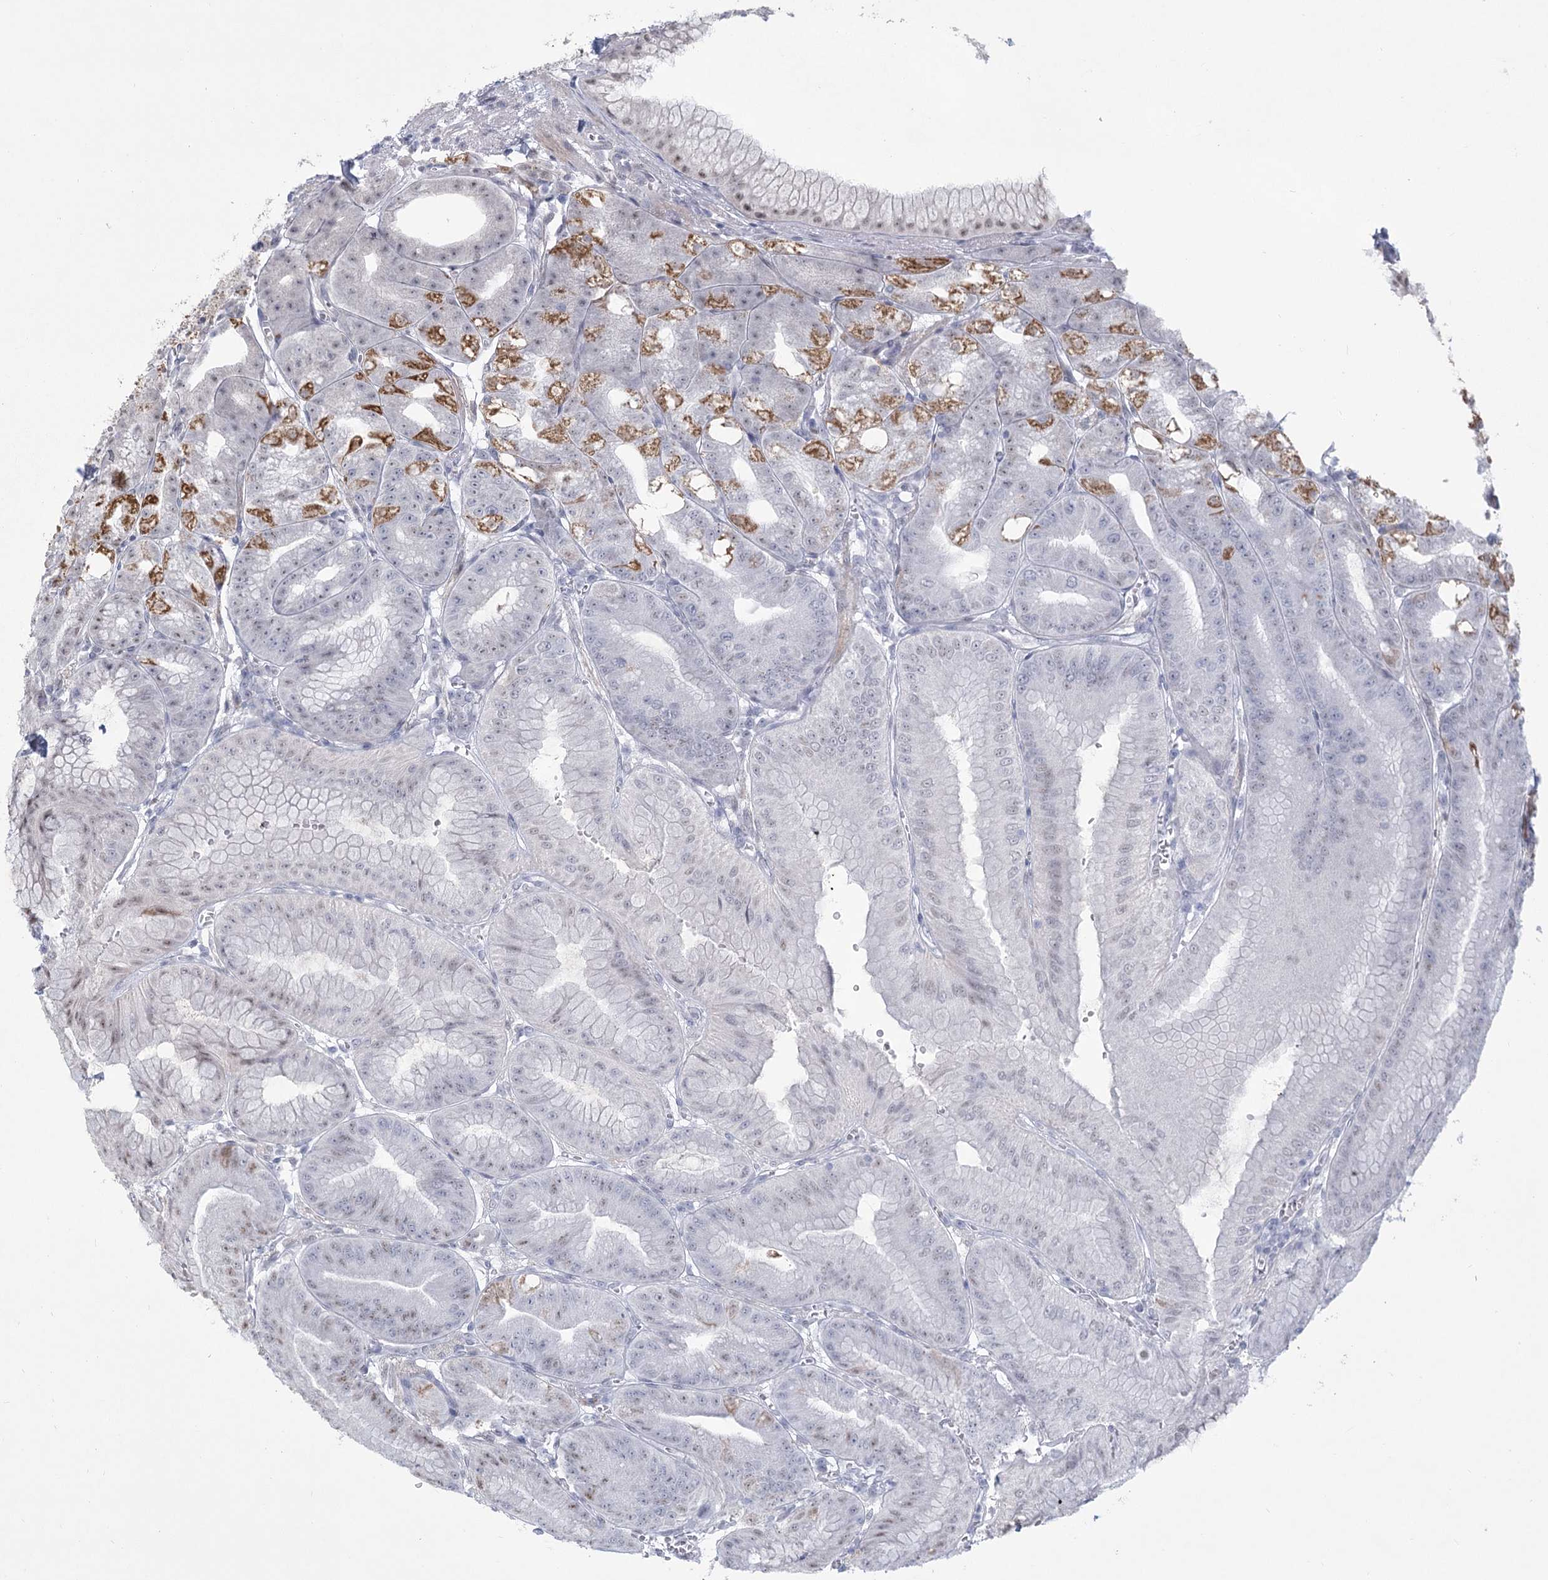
{"staining": {"intensity": "strong", "quantity": "25%-75%", "location": "cytoplasmic/membranous"}, "tissue": "stomach", "cell_type": "Glandular cells", "image_type": "normal", "snomed": [{"axis": "morphology", "description": "Normal tissue, NOS"}, {"axis": "topography", "description": "Stomach, upper"}, {"axis": "topography", "description": "Stomach, lower"}], "caption": "High-magnification brightfield microscopy of normal stomach stained with DAB (3,3'-diaminobenzidine) (brown) and counterstained with hematoxylin (blue). glandular cells exhibit strong cytoplasmic/membranous expression is appreciated in about25%-75% of cells.", "gene": "CIB4", "patient": {"sex": "male", "age": 71}}